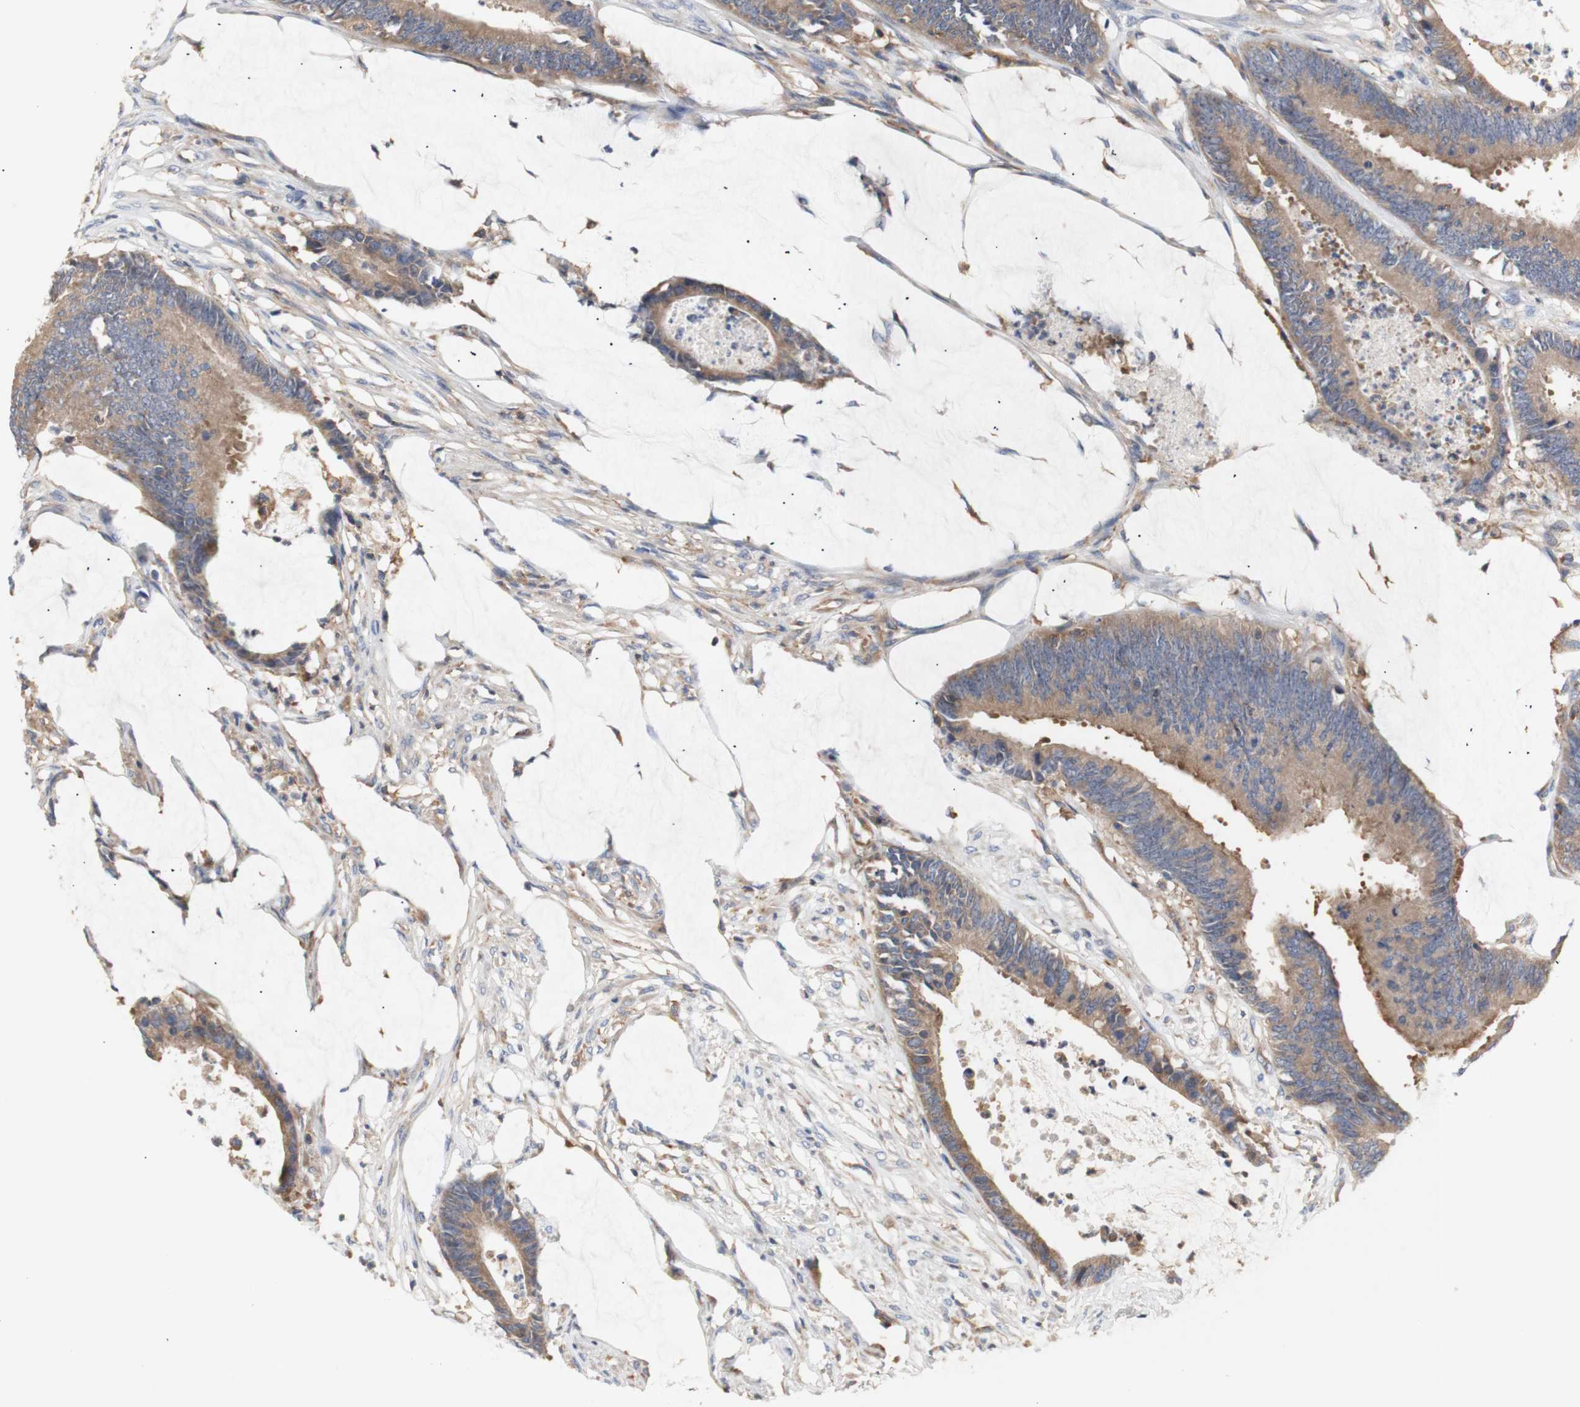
{"staining": {"intensity": "moderate", "quantity": ">75%", "location": "cytoplasmic/membranous"}, "tissue": "colorectal cancer", "cell_type": "Tumor cells", "image_type": "cancer", "snomed": [{"axis": "morphology", "description": "Adenocarcinoma, NOS"}, {"axis": "topography", "description": "Rectum"}], "caption": "A photomicrograph of human colorectal adenocarcinoma stained for a protein exhibits moderate cytoplasmic/membranous brown staining in tumor cells.", "gene": "IKBKG", "patient": {"sex": "female", "age": 66}}